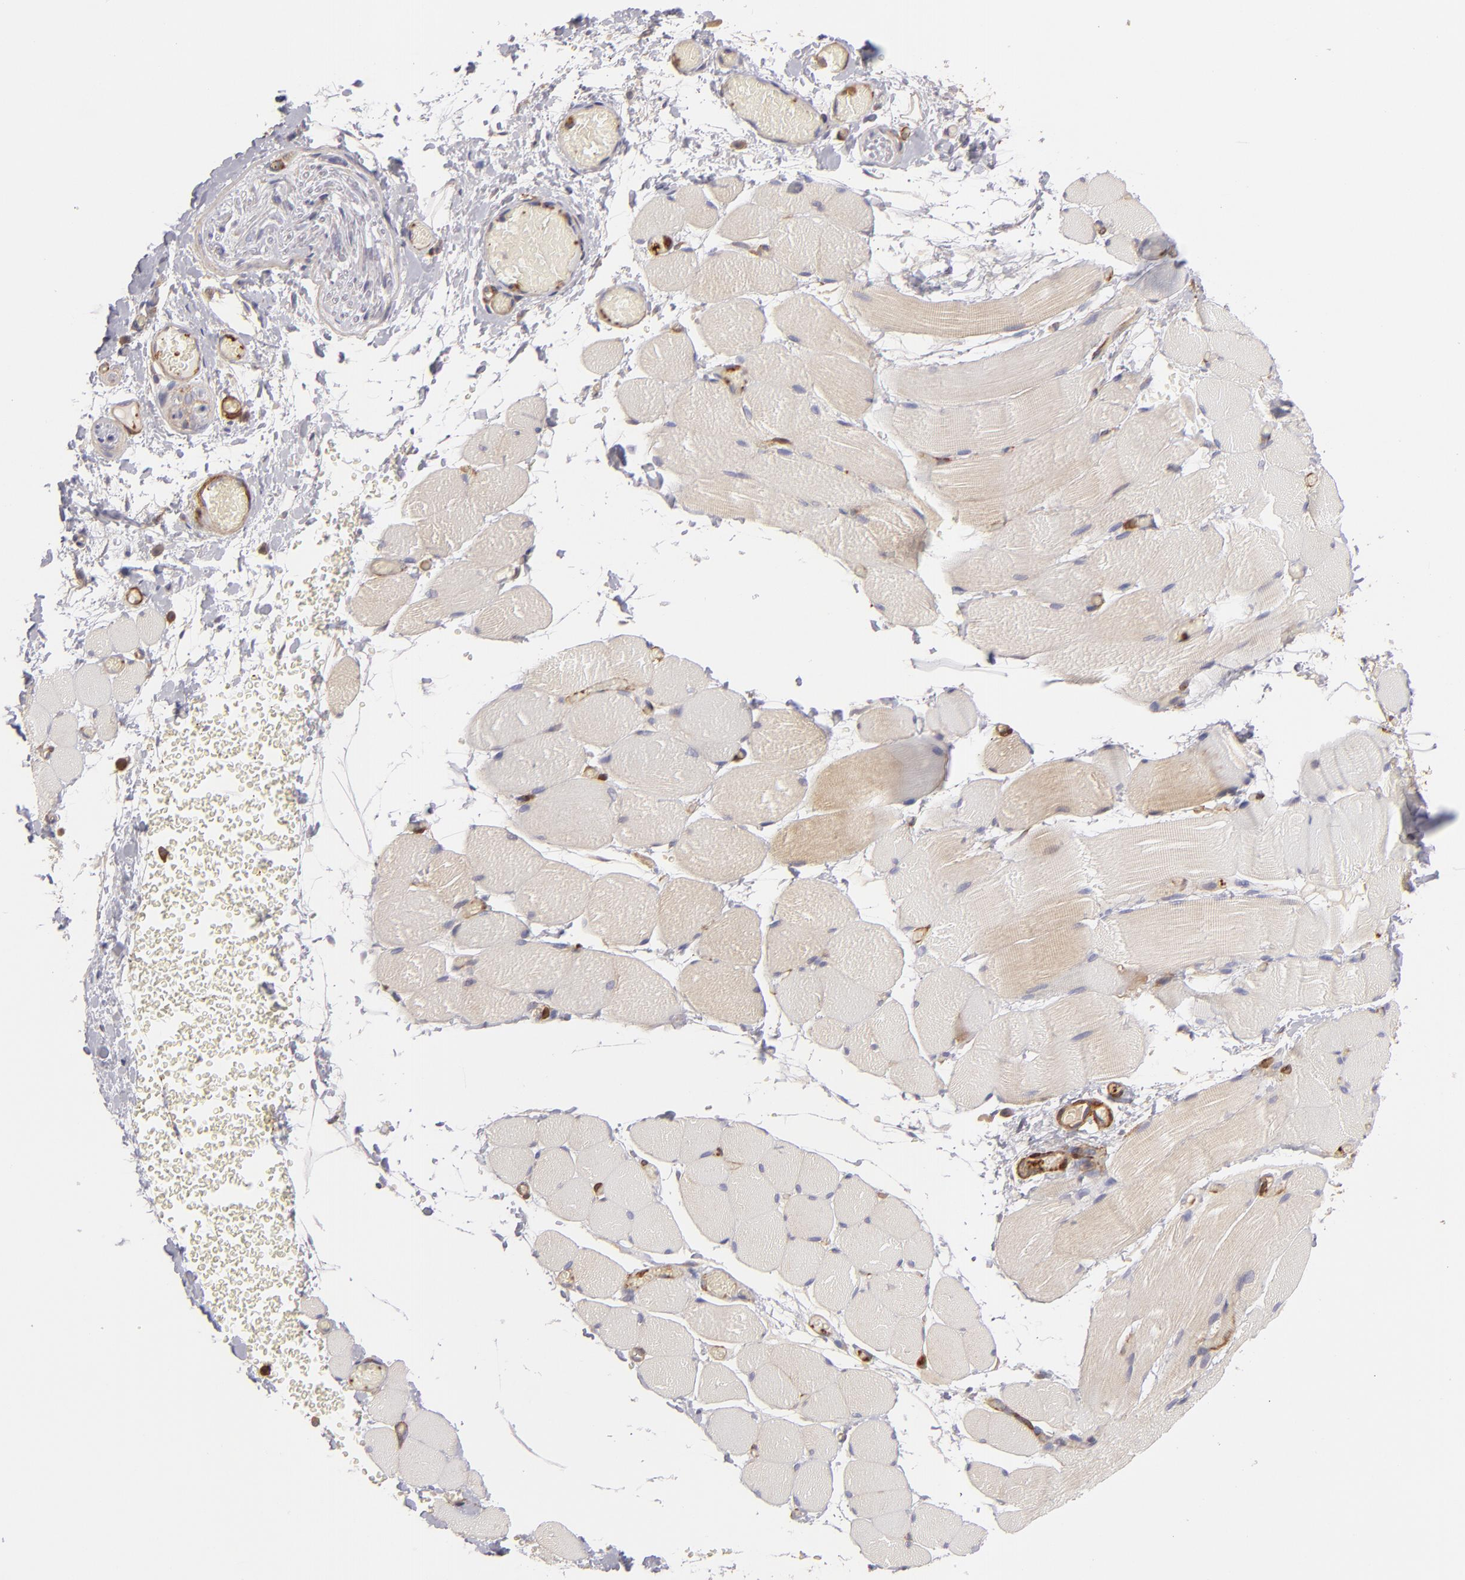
{"staining": {"intensity": "weak", "quantity": "25%-75%", "location": "cytoplasmic/membranous"}, "tissue": "skeletal muscle", "cell_type": "Myocytes", "image_type": "normal", "snomed": [{"axis": "morphology", "description": "Normal tissue, NOS"}, {"axis": "topography", "description": "Skeletal muscle"}, {"axis": "topography", "description": "Soft tissue"}], "caption": "IHC histopathology image of benign human skeletal muscle stained for a protein (brown), which displays low levels of weak cytoplasmic/membranous expression in approximately 25%-75% of myocytes.", "gene": "VCL", "patient": {"sex": "female", "age": 58}}